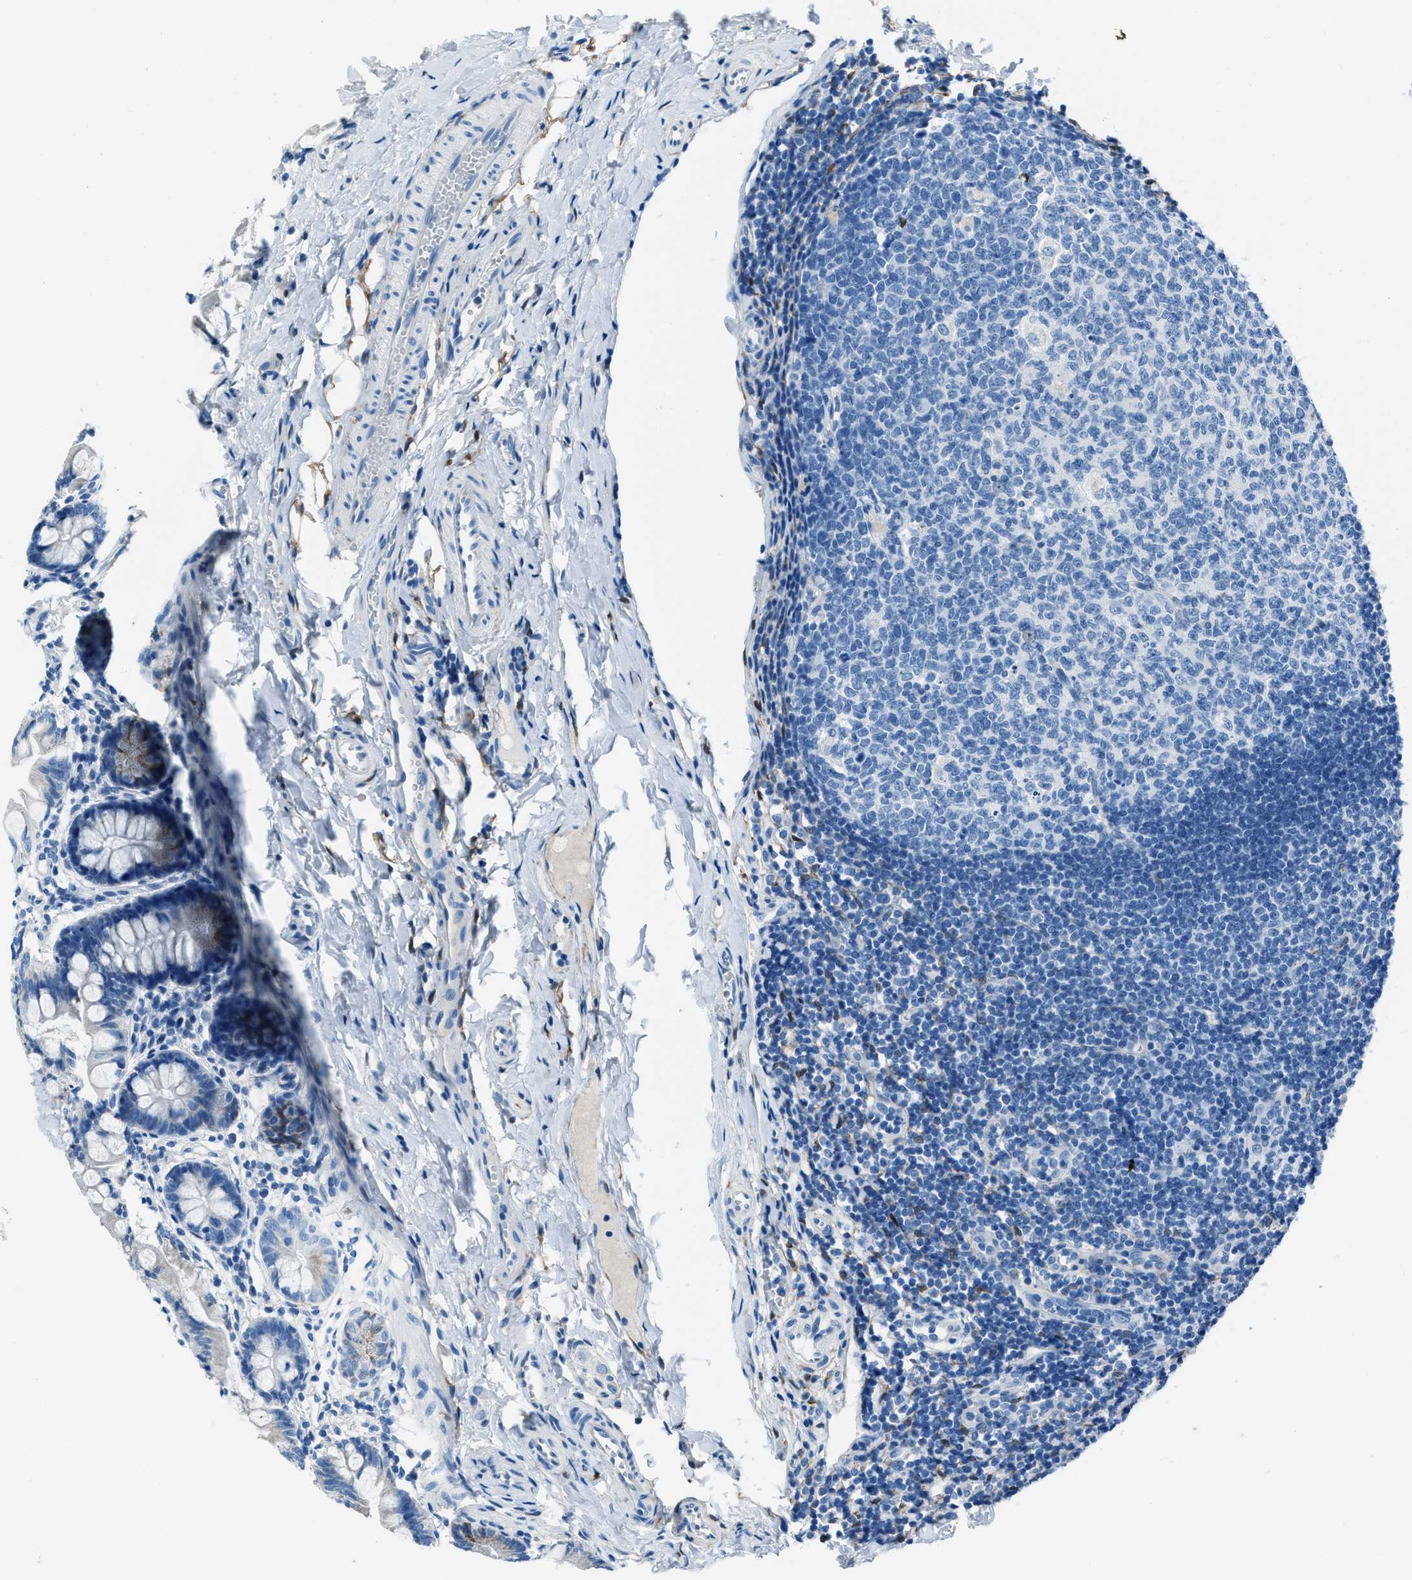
{"staining": {"intensity": "negative", "quantity": "none", "location": "none"}, "tissue": "small intestine", "cell_type": "Glandular cells", "image_type": "normal", "snomed": [{"axis": "morphology", "description": "Normal tissue, NOS"}, {"axis": "topography", "description": "Small intestine"}], "caption": "Glandular cells show no significant protein staining in normal small intestine. (DAB immunohistochemistry with hematoxylin counter stain).", "gene": "AMACR", "patient": {"sex": "male", "age": 7}}